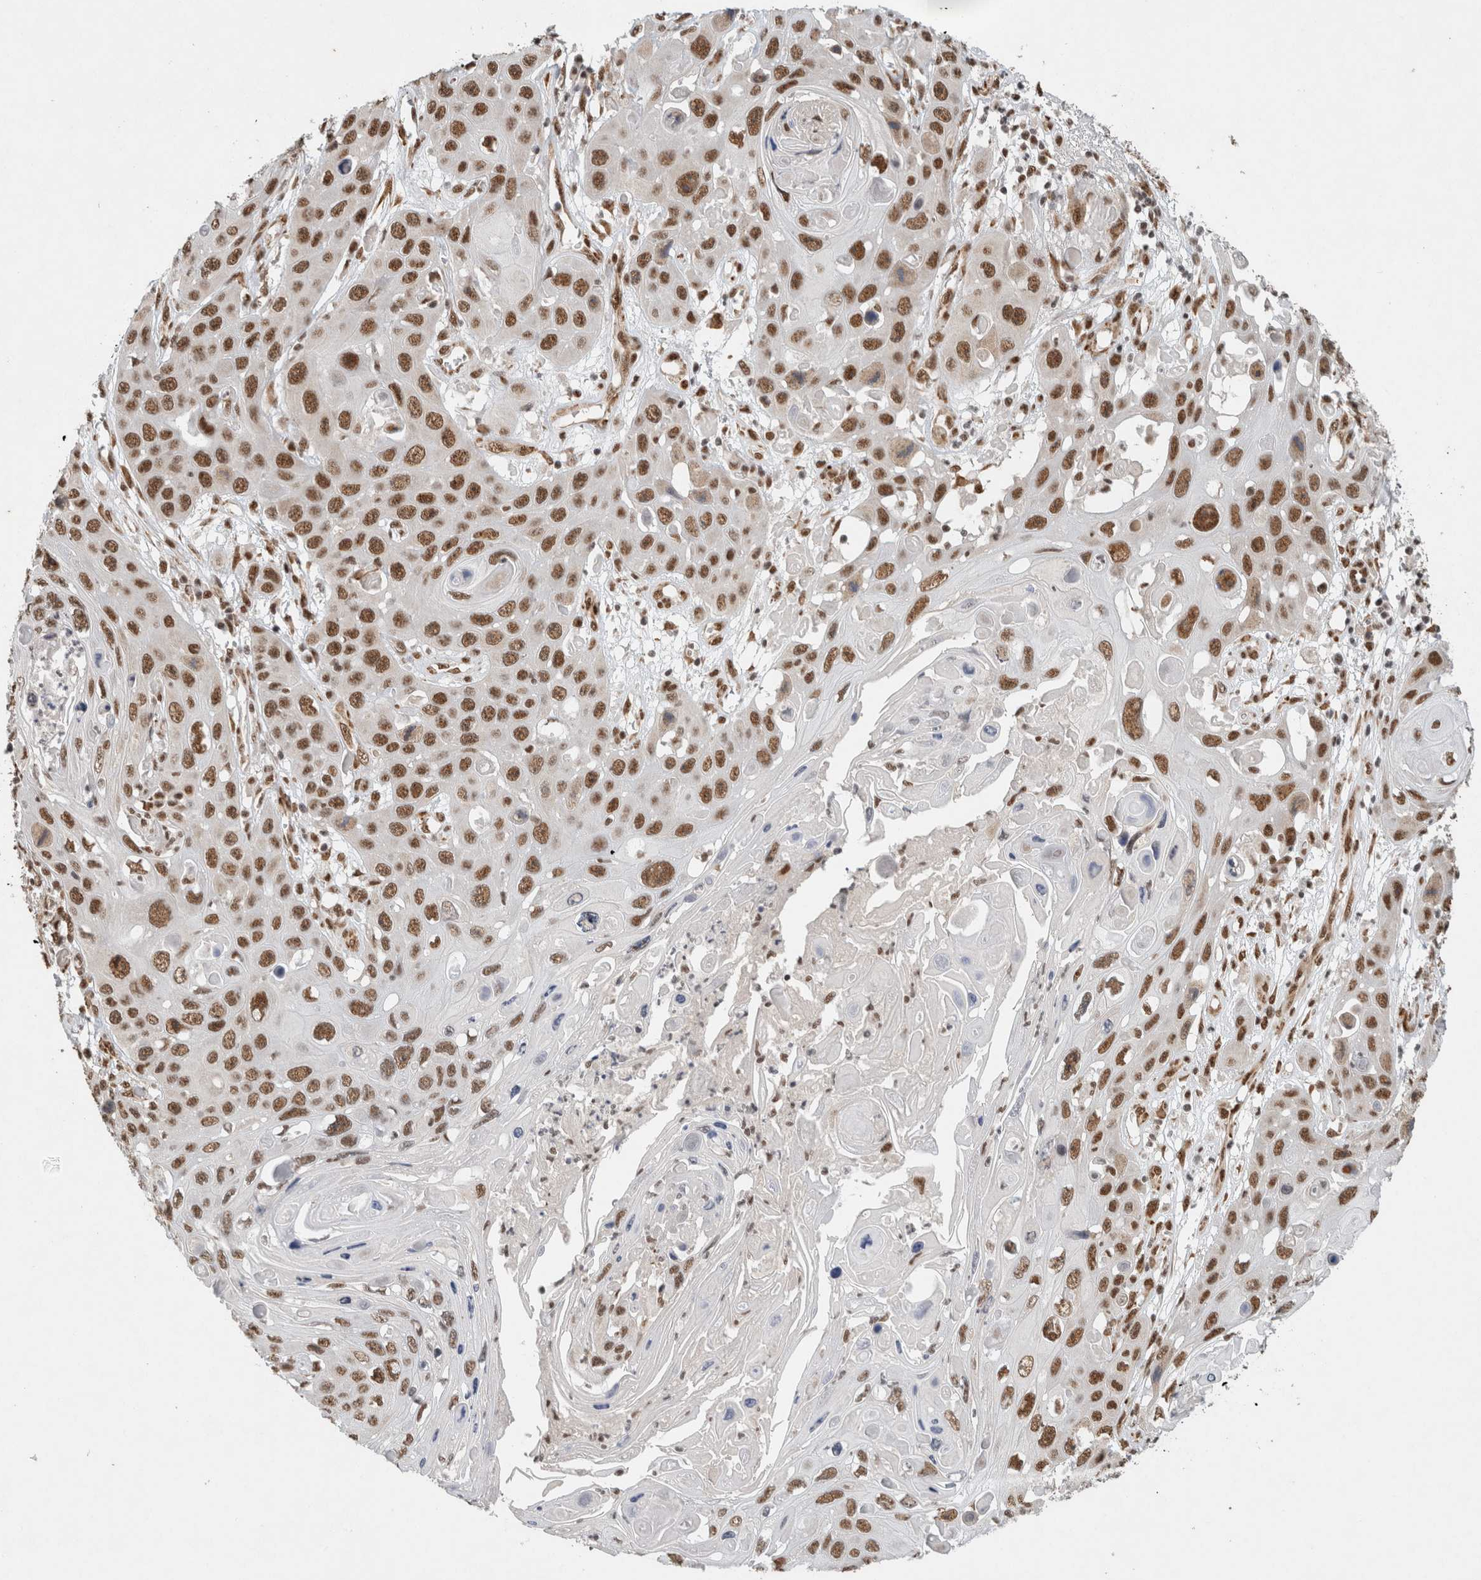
{"staining": {"intensity": "strong", "quantity": ">75%", "location": "nuclear"}, "tissue": "skin cancer", "cell_type": "Tumor cells", "image_type": "cancer", "snomed": [{"axis": "morphology", "description": "Squamous cell carcinoma, NOS"}, {"axis": "topography", "description": "Skin"}], "caption": "Tumor cells display high levels of strong nuclear expression in about >75% of cells in skin cancer (squamous cell carcinoma).", "gene": "DDX42", "patient": {"sex": "male", "age": 55}}